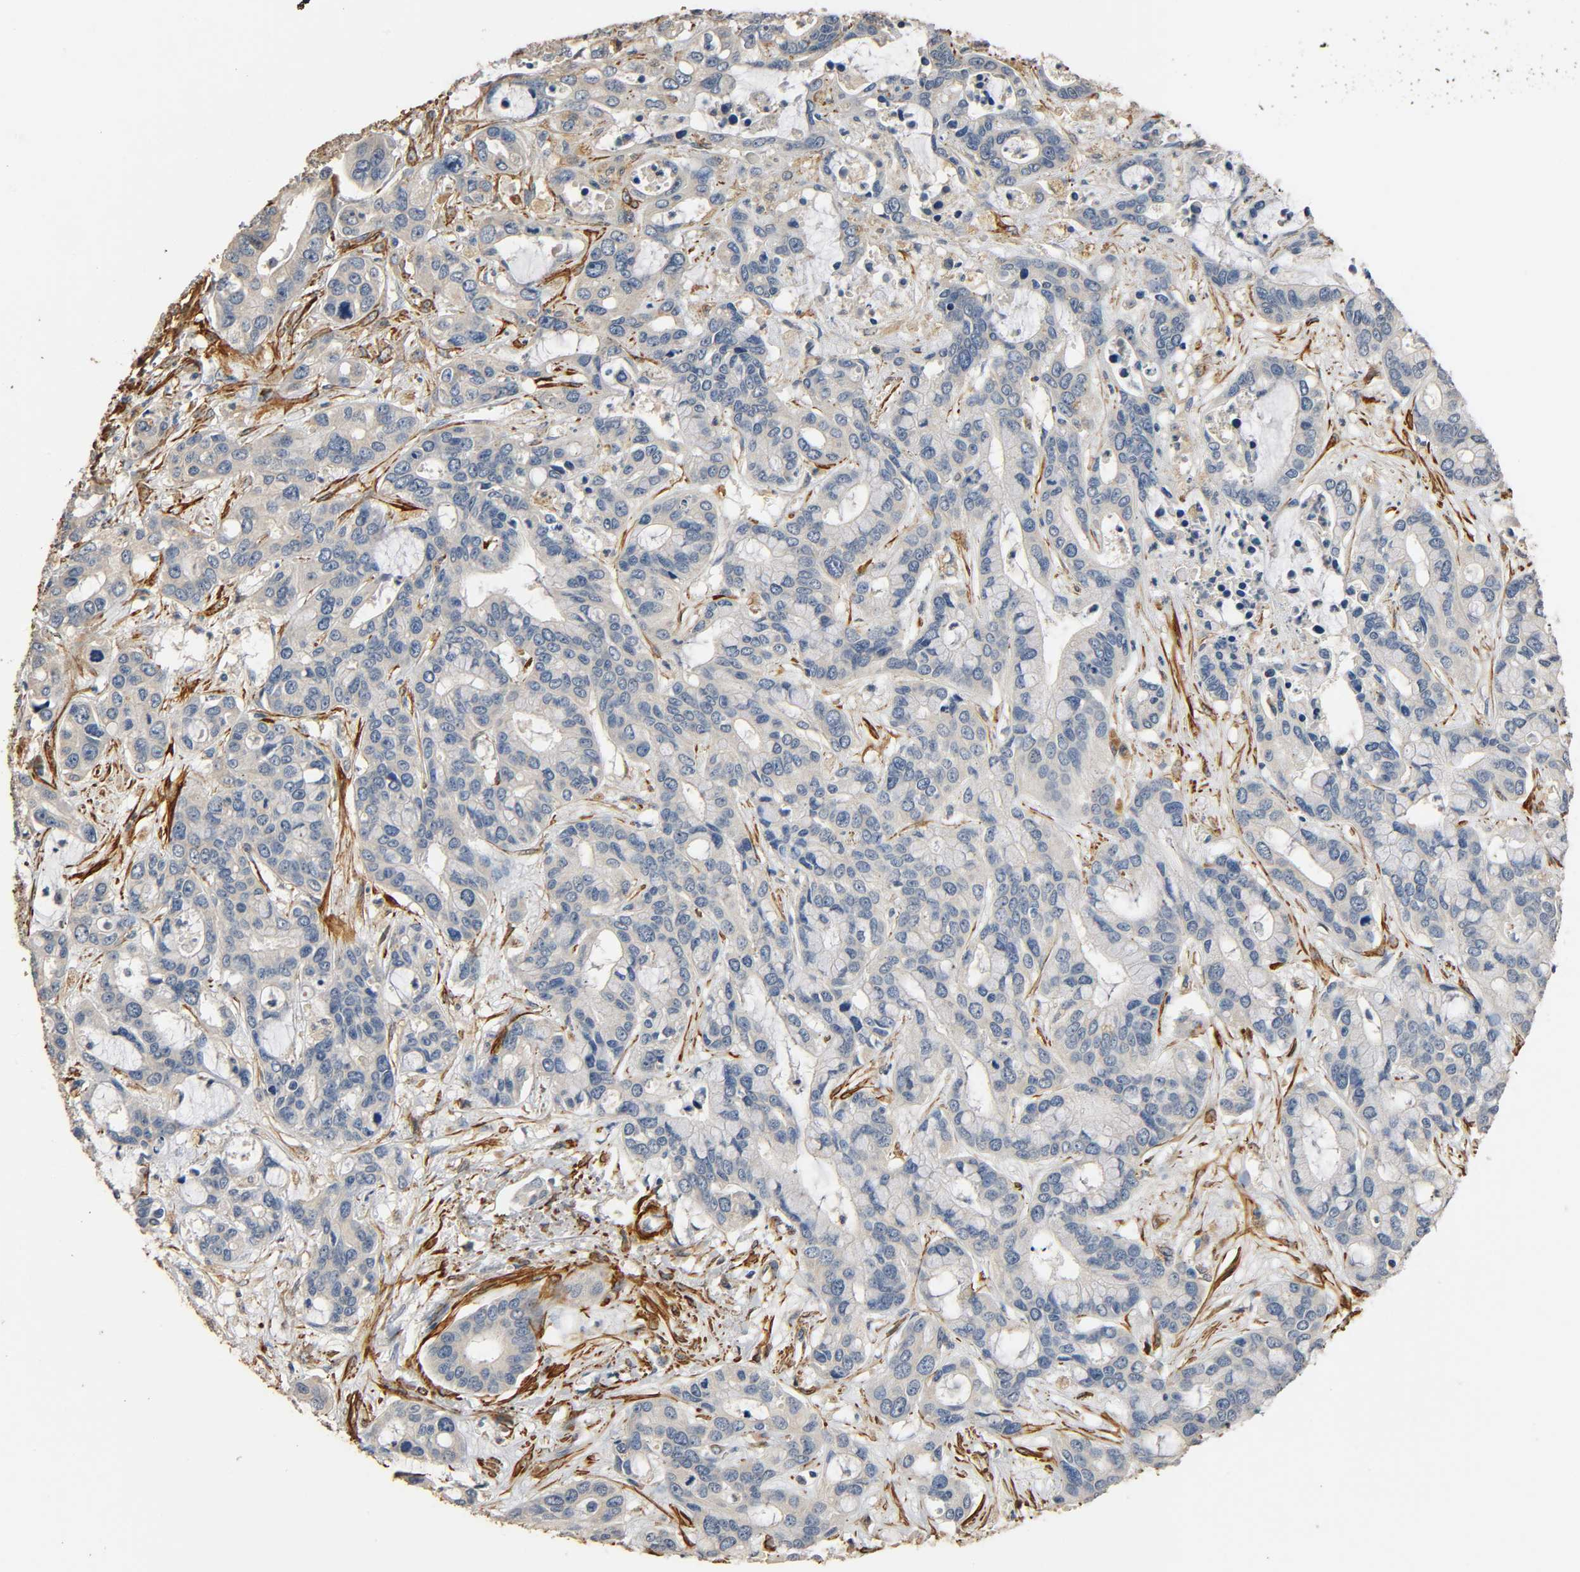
{"staining": {"intensity": "weak", "quantity": "25%-75%", "location": "cytoplasmic/membranous"}, "tissue": "liver cancer", "cell_type": "Tumor cells", "image_type": "cancer", "snomed": [{"axis": "morphology", "description": "Cholangiocarcinoma"}, {"axis": "topography", "description": "Liver"}], "caption": "Weak cytoplasmic/membranous expression is seen in about 25%-75% of tumor cells in liver cholangiocarcinoma.", "gene": "GSTA3", "patient": {"sex": "female", "age": 65}}